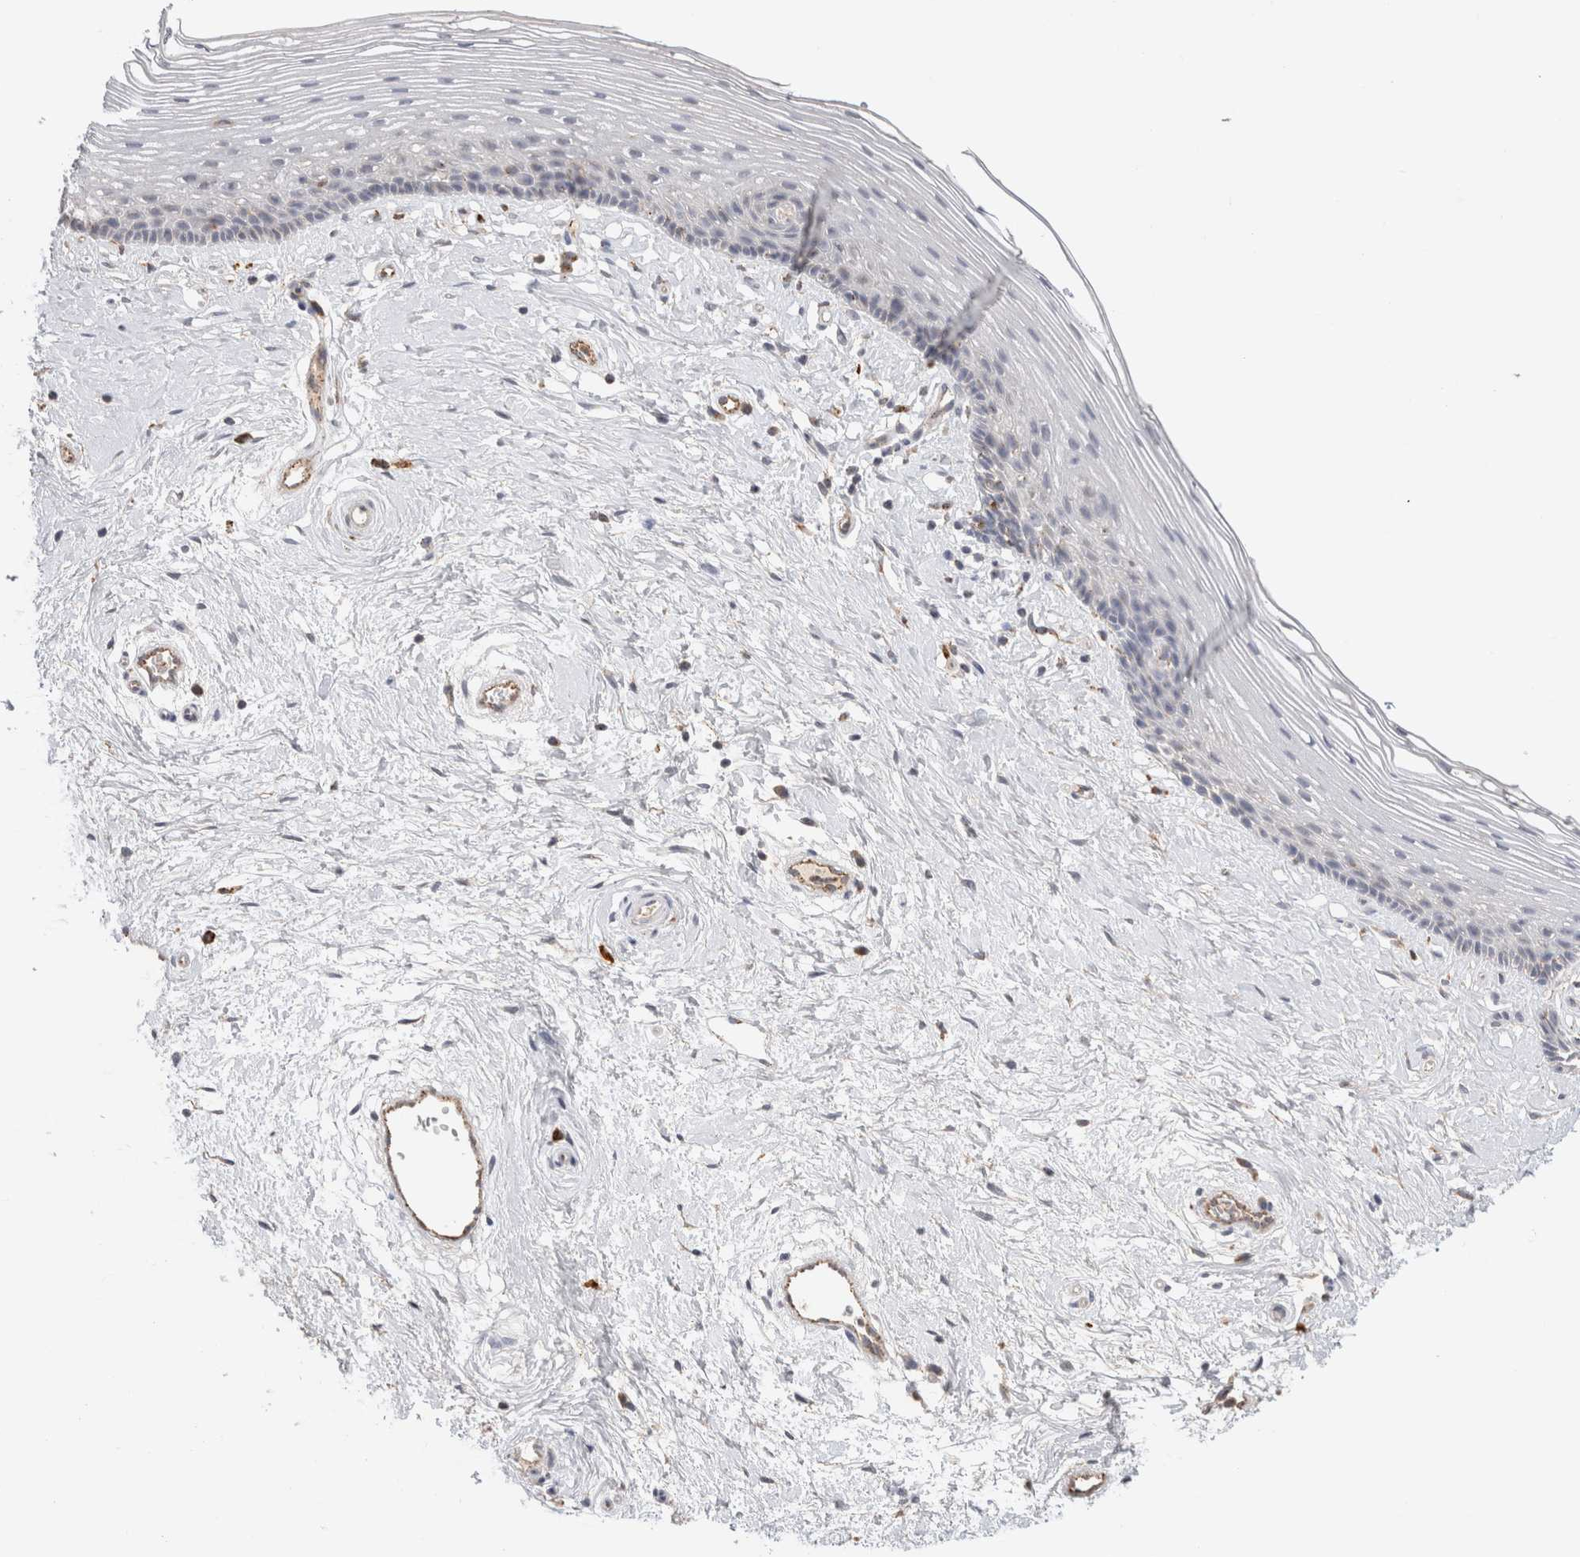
{"staining": {"intensity": "negative", "quantity": "none", "location": "none"}, "tissue": "vagina", "cell_type": "Squamous epithelial cells", "image_type": "normal", "snomed": [{"axis": "morphology", "description": "Normal tissue, NOS"}, {"axis": "topography", "description": "Vagina"}], "caption": "Protein analysis of unremarkable vagina reveals no significant positivity in squamous epithelial cells.", "gene": "GNS", "patient": {"sex": "female", "age": 46}}